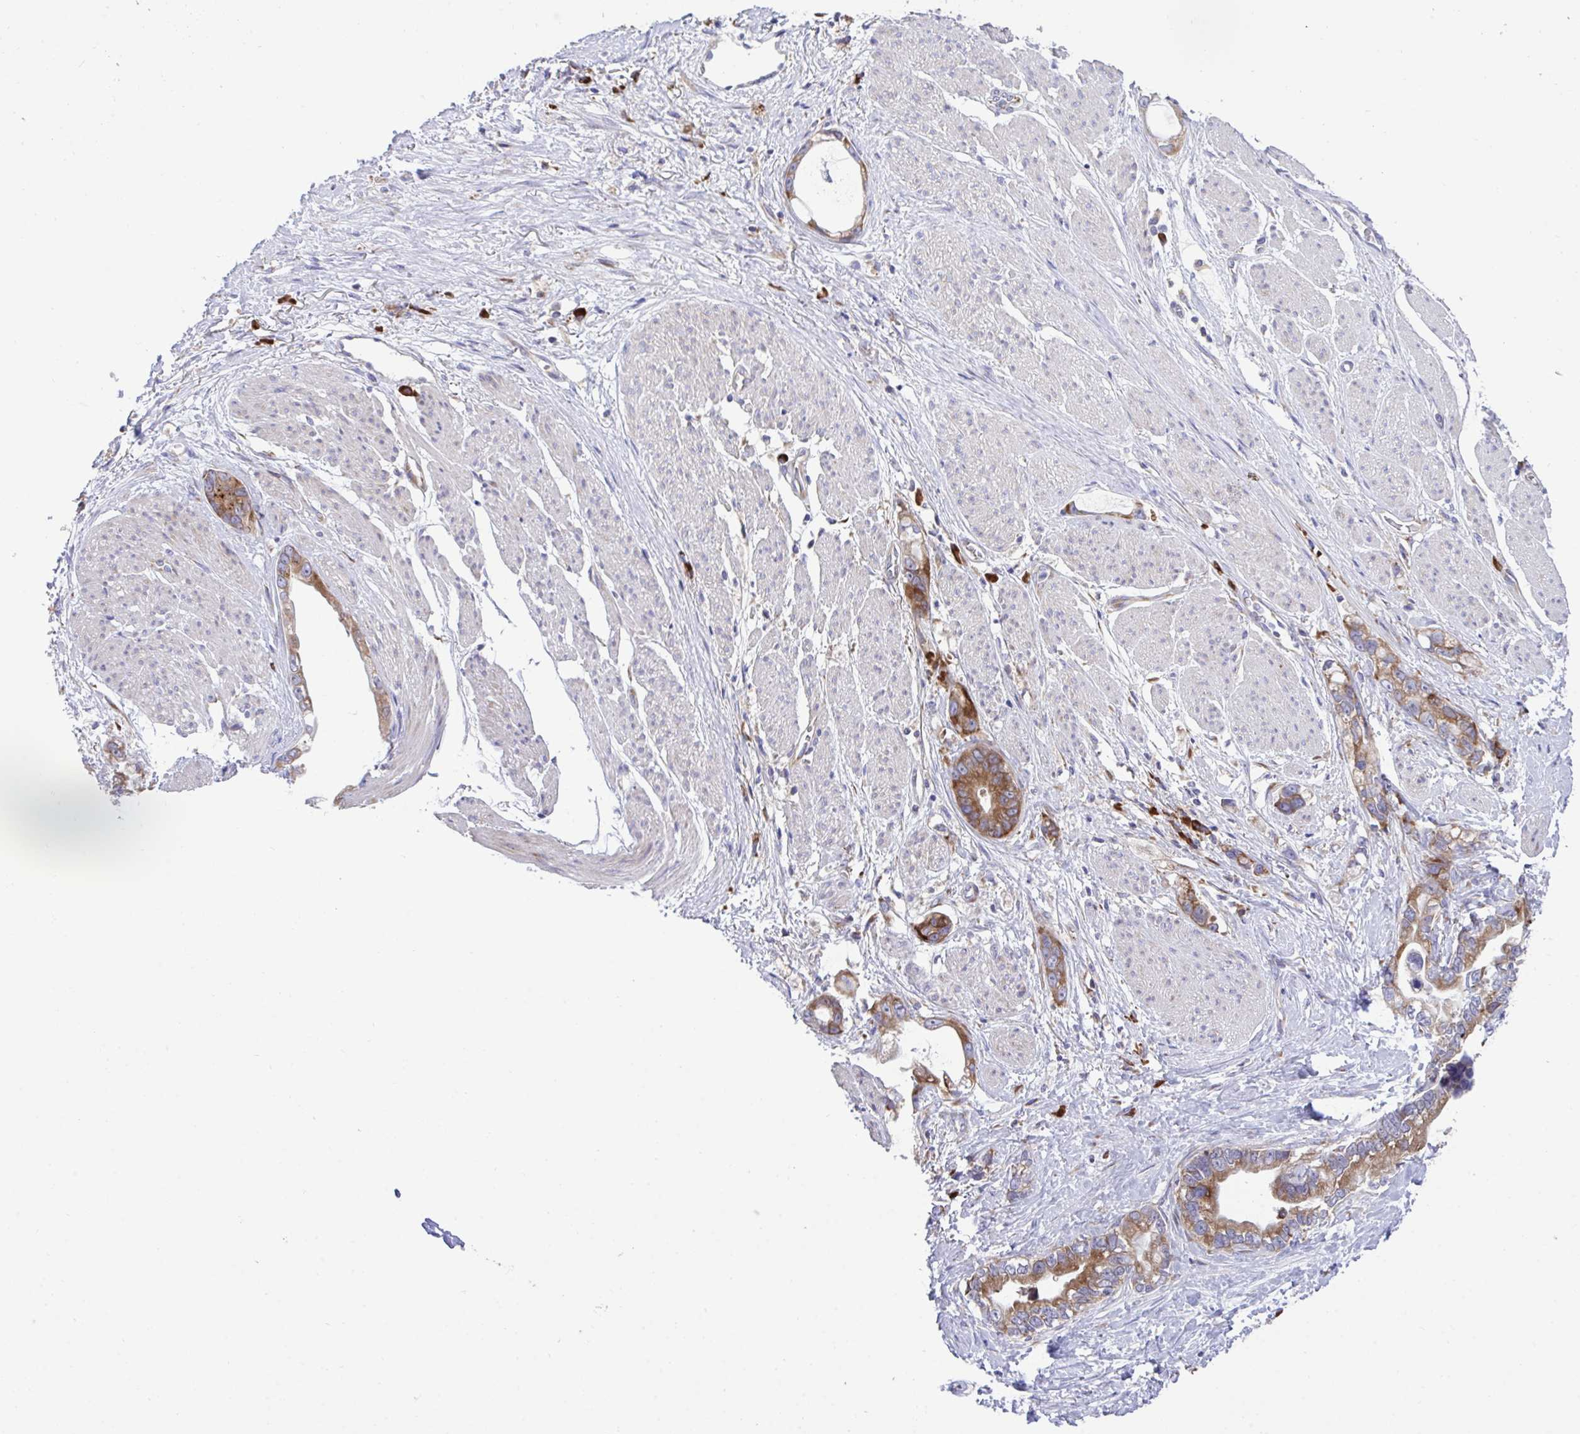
{"staining": {"intensity": "moderate", "quantity": ">75%", "location": "cytoplasmic/membranous"}, "tissue": "stomach cancer", "cell_type": "Tumor cells", "image_type": "cancer", "snomed": [{"axis": "morphology", "description": "Adenocarcinoma, NOS"}, {"axis": "topography", "description": "Stomach"}], "caption": "Tumor cells reveal moderate cytoplasmic/membranous expression in approximately >75% of cells in stomach cancer.", "gene": "RPS15", "patient": {"sex": "male", "age": 55}}